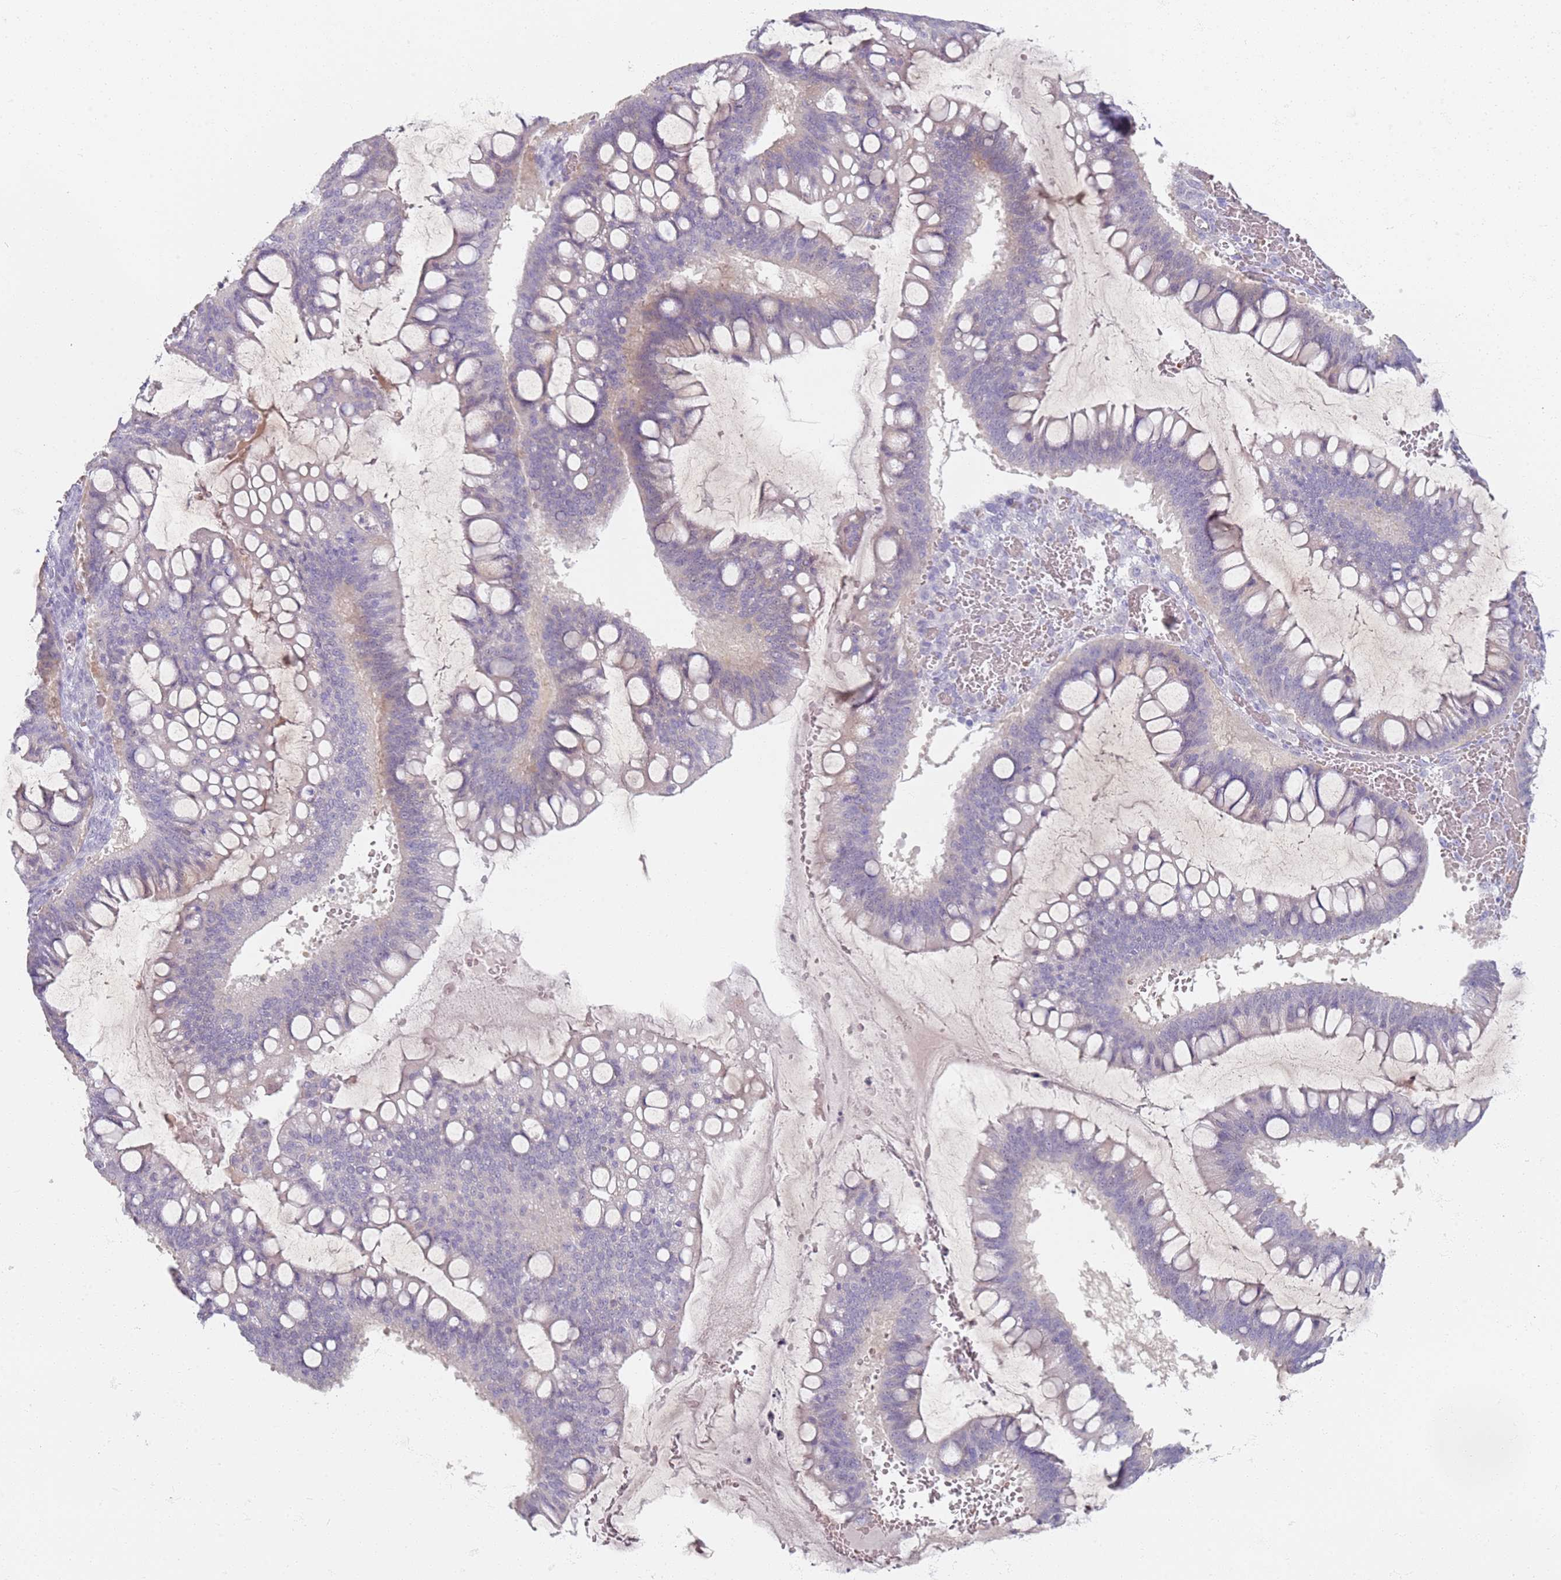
{"staining": {"intensity": "negative", "quantity": "none", "location": "none"}, "tissue": "ovarian cancer", "cell_type": "Tumor cells", "image_type": "cancer", "snomed": [{"axis": "morphology", "description": "Cystadenocarcinoma, mucinous, NOS"}, {"axis": "topography", "description": "Ovary"}], "caption": "There is no significant positivity in tumor cells of ovarian cancer.", "gene": "CD40LG", "patient": {"sex": "female", "age": 73}}